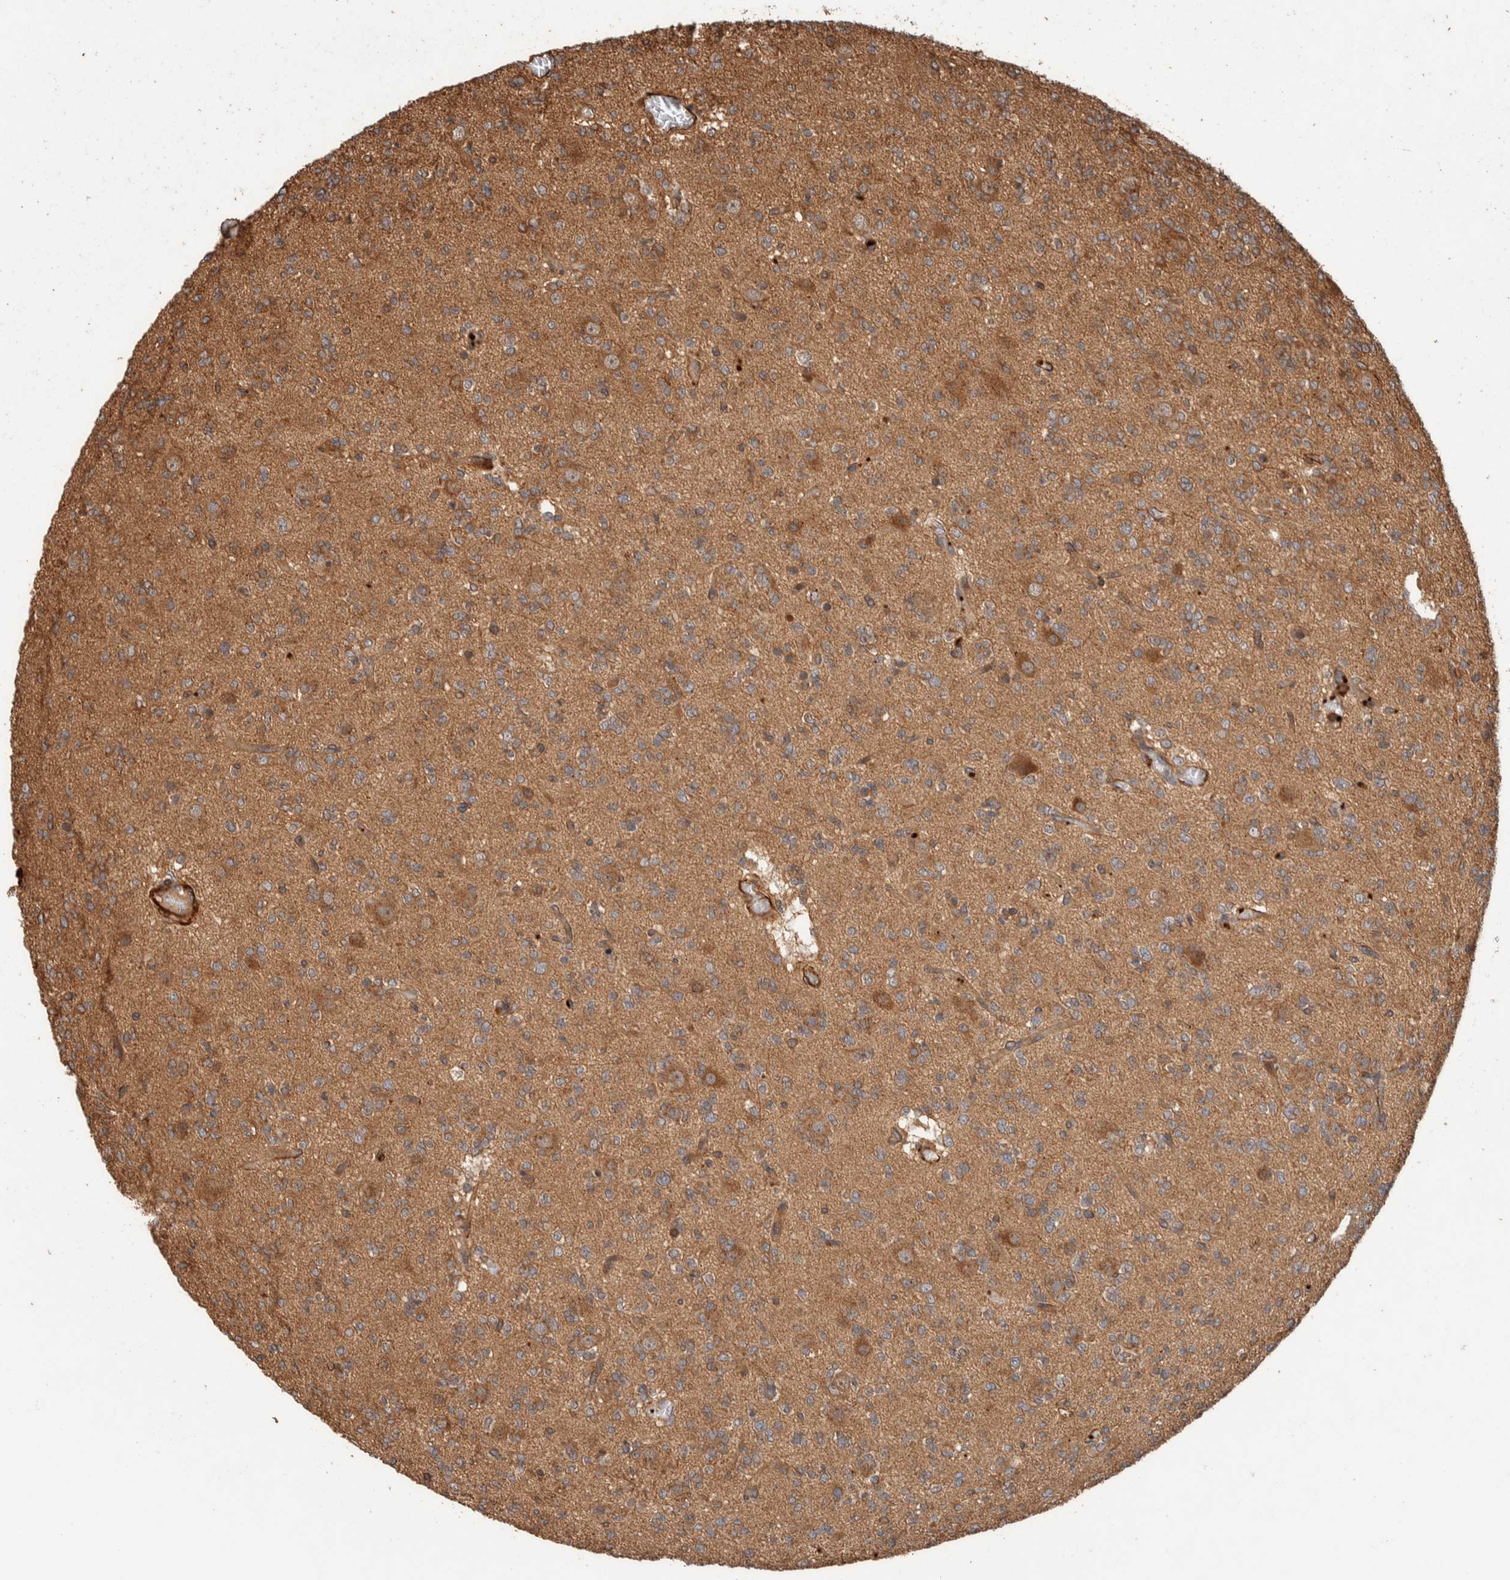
{"staining": {"intensity": "moderate", "quantity": ">75%", "location": "cytoplasmic/membranous"}, "tissue": "glioma", "cell_type": "Tumor cells", "image_type": "cancer", "snomed": [{"axis": "morphology", "description": "Glioma, malignant, Low grade"}, {"axis": "topography", "description": "Brain"}], "caption": "Protein staining reveals moderate cytoplasmic/membranous expression in about >75% of tumor cells in malignant glioma (low-grade).", "gene": "SYNRG", "patient": {"sex": "male", "age": 38}}